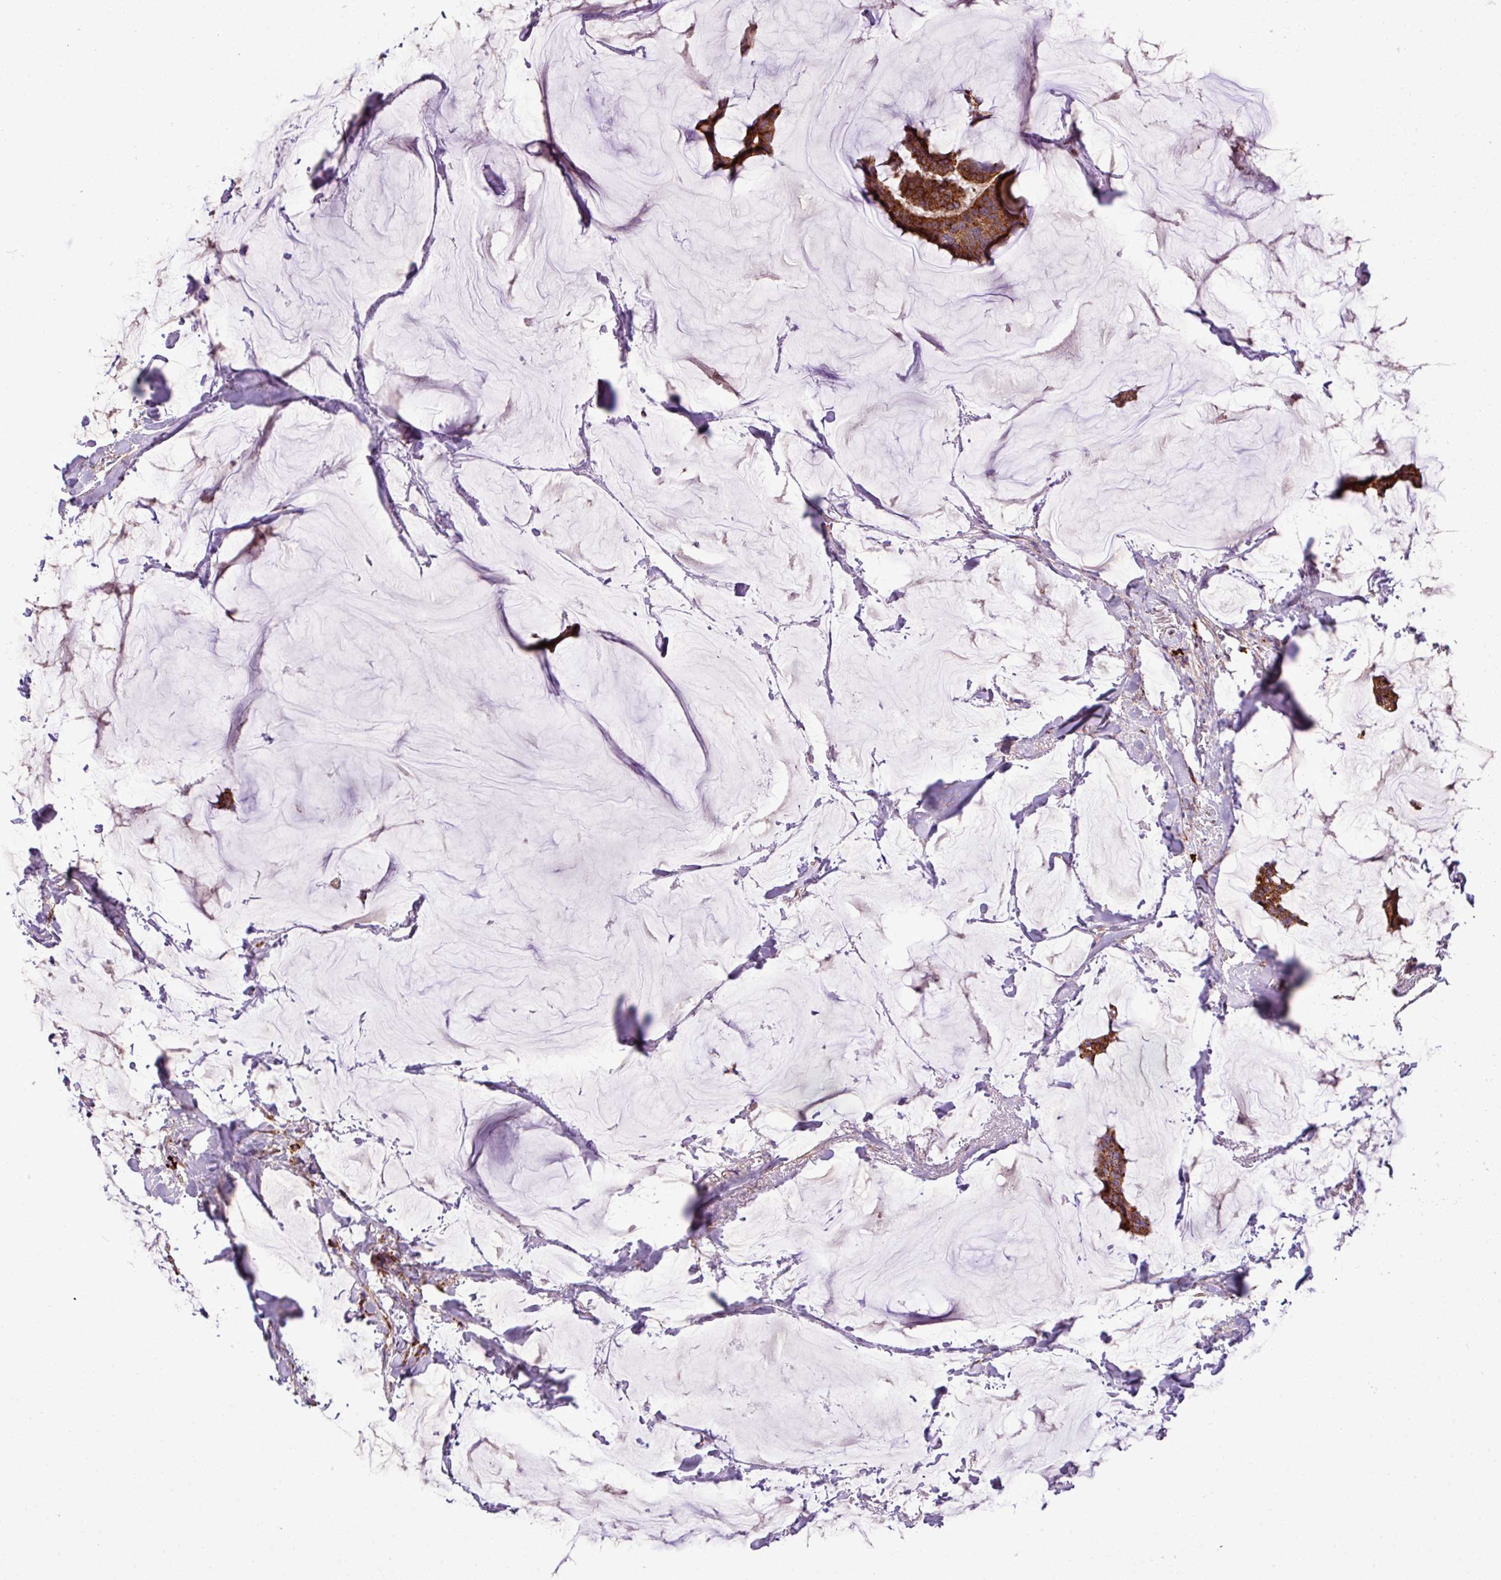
{"staining": {"intensity": "strong", "quantity": ">75%", "location": "cytoplasmic/membranous"}, "tissue": "breast cancer", "cell_type": "Tumor cells", "image_type": "cancer", "snomed": [{"axis": "morphology", "description": "Duct carcinoma"}, {"axis": "topography", "description": "Breast"}], "caption": "Immunohistochemistry histopathology image of neoplastic tissue: human breast cancer (invasive ductal carcinoma) stained using immunohistochemistry (IHC) exhibits high levels of strong protein expression localized specifically in the cytoplasmic/membranous of tumor cells, appearing as a cytoplasmic/membranous brown color.", "gene": "ZNF569", "patient": {"sex": "female", "age": 93}}